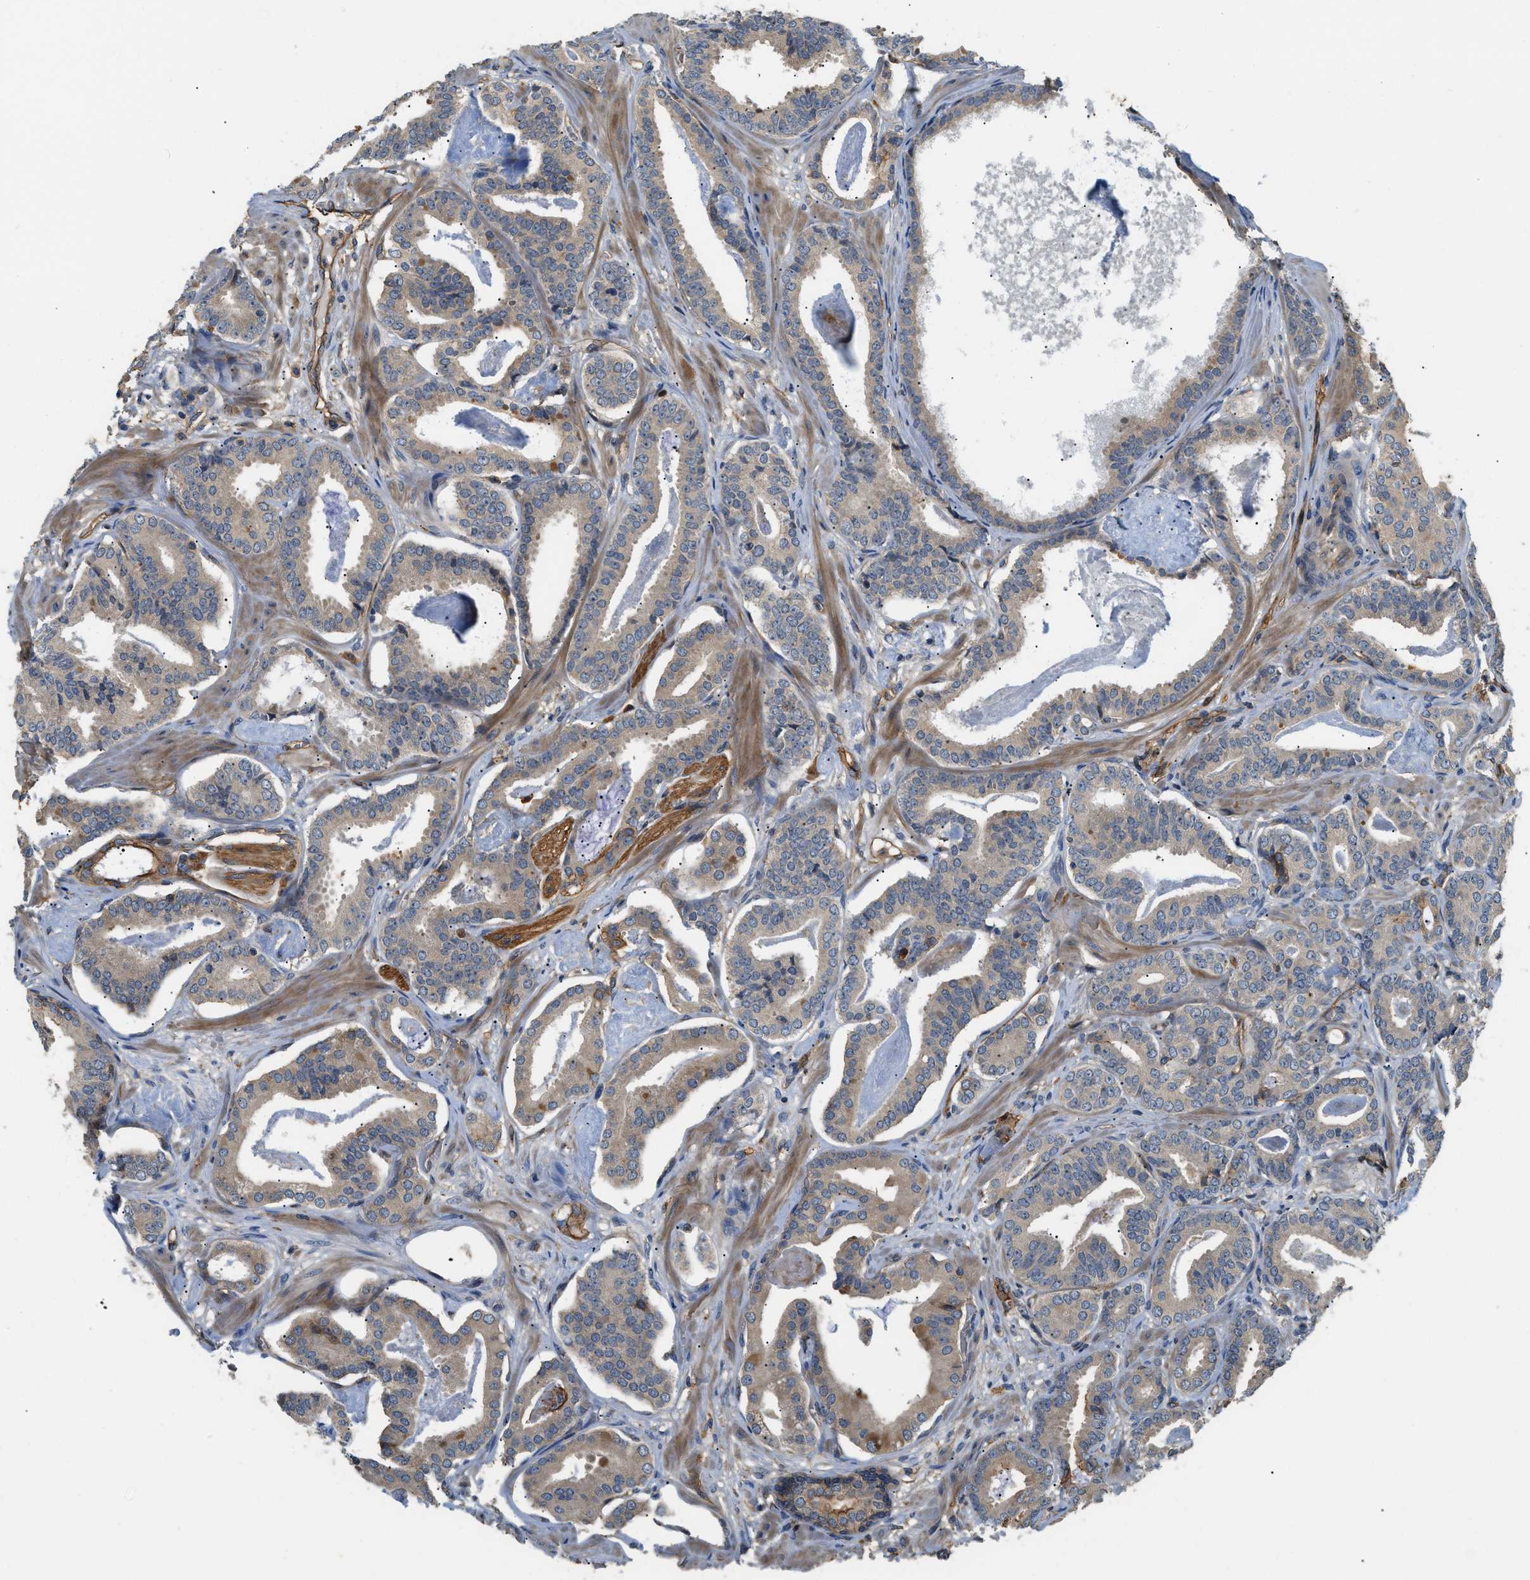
{"staining": {"intensity": "weak", "quantity": ">75%", "location": "cytoplasmic/membranous"}, "tissue": "prostate cancer", "cell_type": "Tumor cells", "image_type": "cancer", "snomed": [{"axis": "morphology", "description": "Adenocarcinoma, Low grade"}, {"axis": "topography", "description": "Prostate"}], "caption": "Tumor cells exhibit low levels of weak cytoplasmic/membranous staining in approximately >75% of cells in prostate cancer. The protein of interest is stained brown, and the nuclei are stained in blue (DAB IHC with brightfield microscopy, high magnification).", "gene": "DDHD2", "patient": {"sex": "male", "age": 53}}